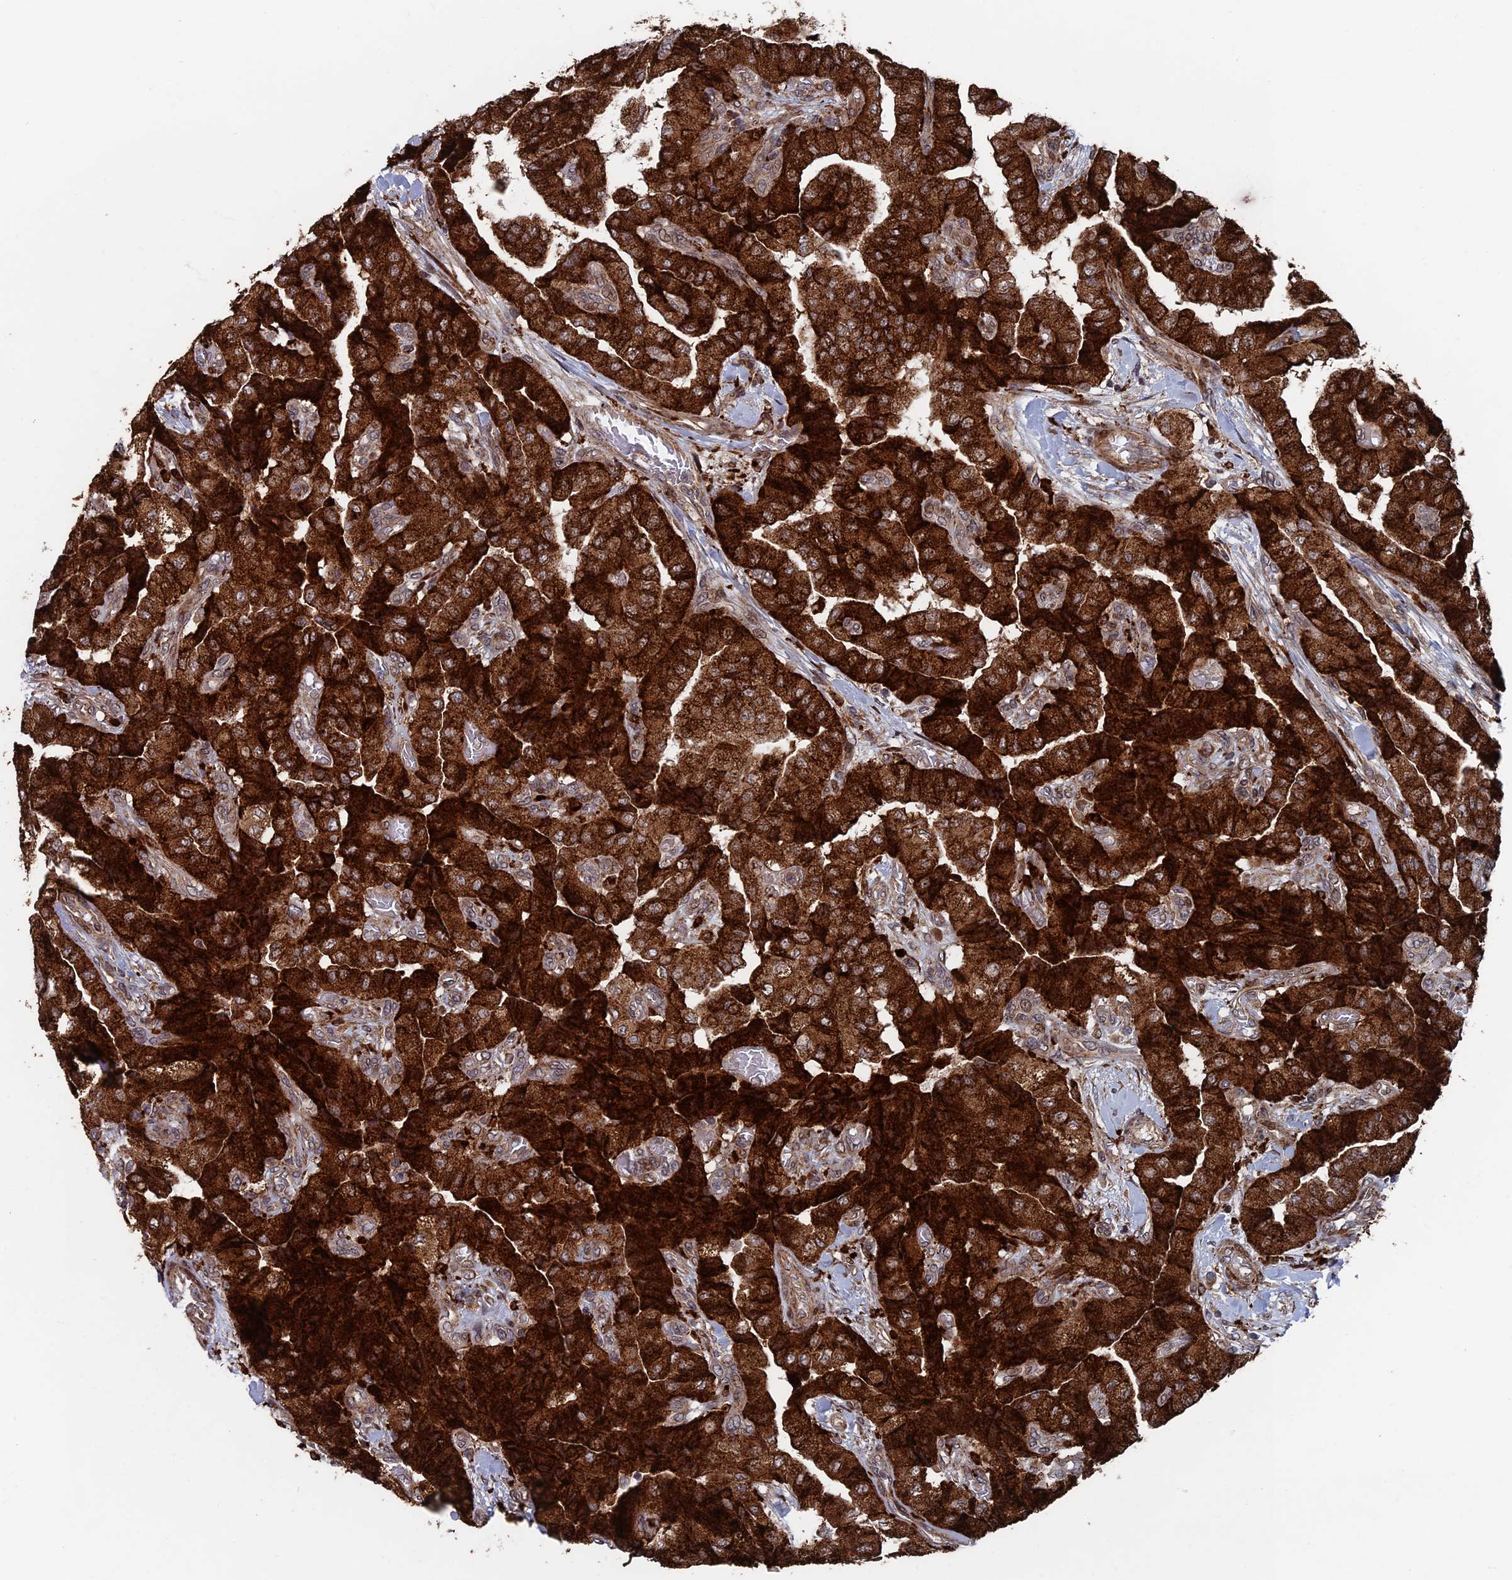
{"staining": {"intensity": "strong", "quantity": ">75%", "location": "cytoplasmic/membranous"}, "tissue": "head and neck cancer", "cell_type": "Tumor cells", "image_type": "cancer", "snomed": [{"axis": "morphology", "description": "Adenocarcinoma, NOS"}, {"axis": "topography", "description": "Head-Neck"}], "caption": "IHC histopathology image of human head and neck adenocarcinoma stained for a protein (brown), which demonstrates high levels of strong cytoplasmic/membranous expression in approximately >75% of tumor cells.", "gene": "GTF2IRD1", "patient": {"sex": "male", "age": 66}}